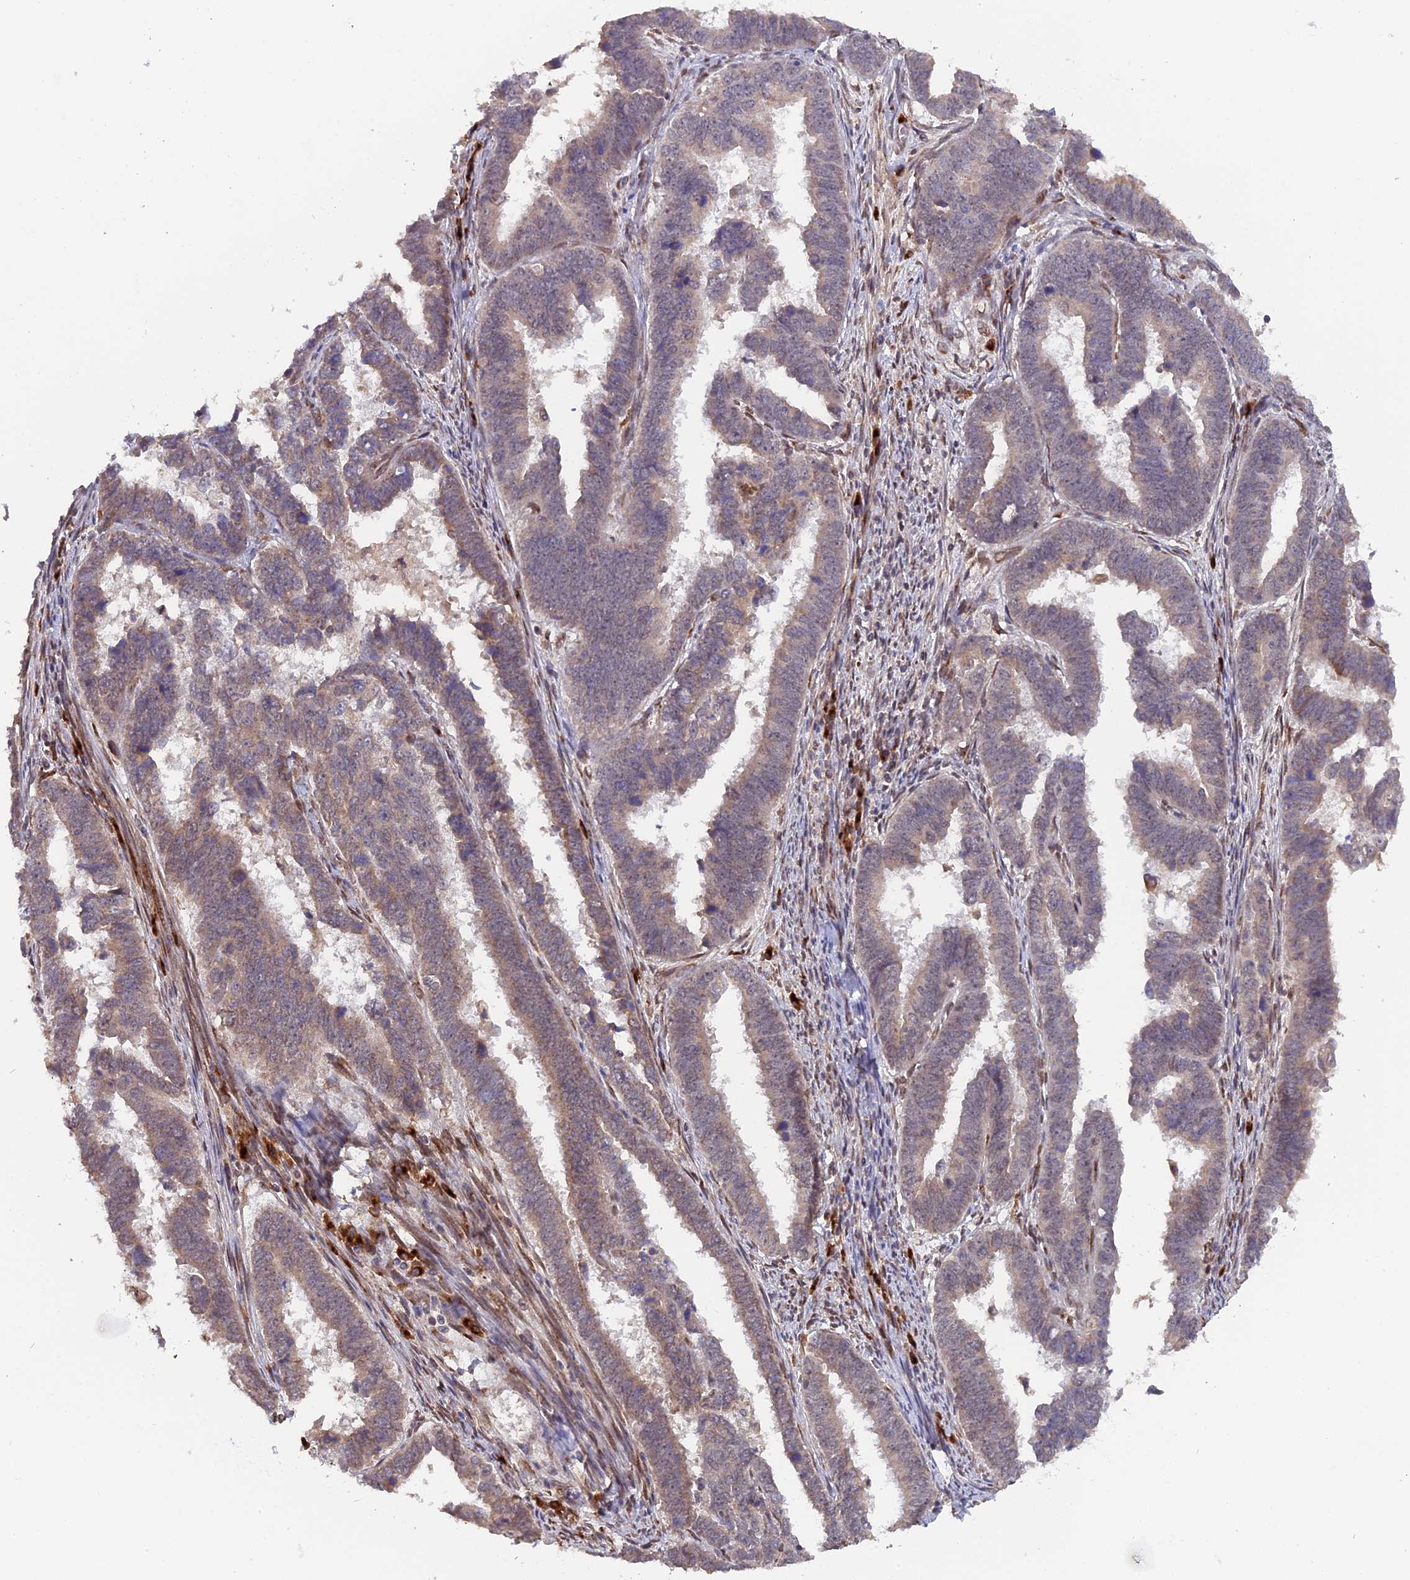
{"staining": {"intensity": "weak", "quantity": "25%-75%", "location": "cytoplasmic/membranous"}, "tissue": "endometrial cancer", "cell_type": "Tumor cells", "image_type": "cancer", "snomed": [{"axis": "morphology", "description": "Adenocarcinoma, NOS"}, {"axis": "topography", "description": "Endometrium"}], "caption": "This micrograph demonstrates endometrial cancer (adenocarcinoma) stained with immunohistochemistry to label a protein in brown. The cytoplasmic/membranous of tumor cells show weak positivity for the protein. Nuclei are counter-stained blue.", "gene": "SNX17", "patient": {"sex": "female", "age": 75}}